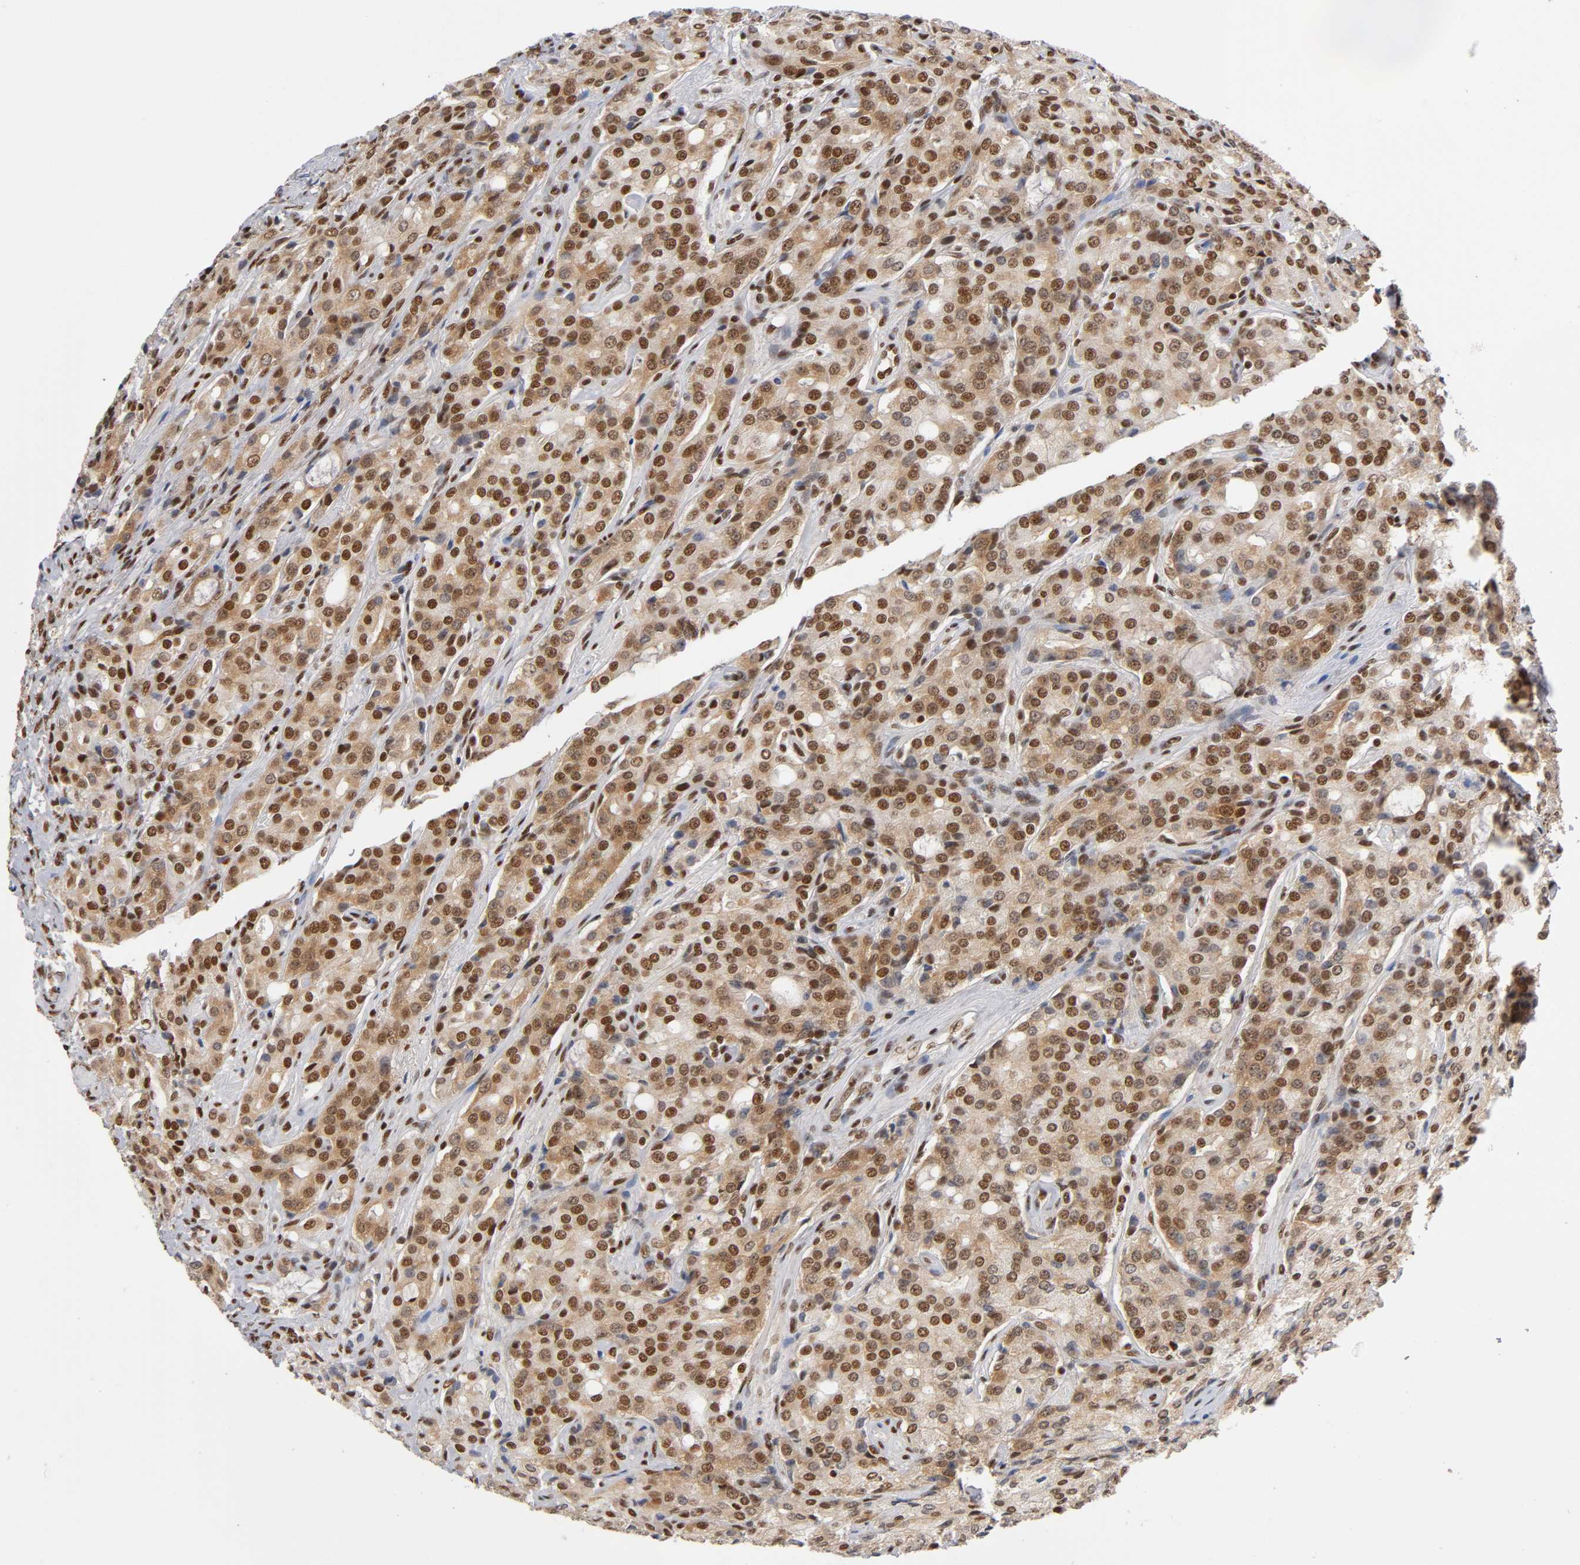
{"staining": {"intensity": "strong", "quantity": ">75%", "location": "cytoplasmic/membranous,nuclear"}, "tissue": "prostate cancer", "cell_type": "Tumor cells", "image_type": "cancer", "snomed": [{"axis": "morphology", "description": "Adenocarcinoma, High grade"}, {"axis": "topography", "description": "Prostate"}], "caption": "The photomicrograph exhibits immunohistochemical staining of prostate cancer. There is strong cytoplasmic/membranous and nuclear staining is present in approximately >75% of tumor cells. Immunohistochemistry stains the protein in brown and the nuclei are stained blue.", "gene": "ILKAP", "patient": {"sex": "male", "age": 72}}